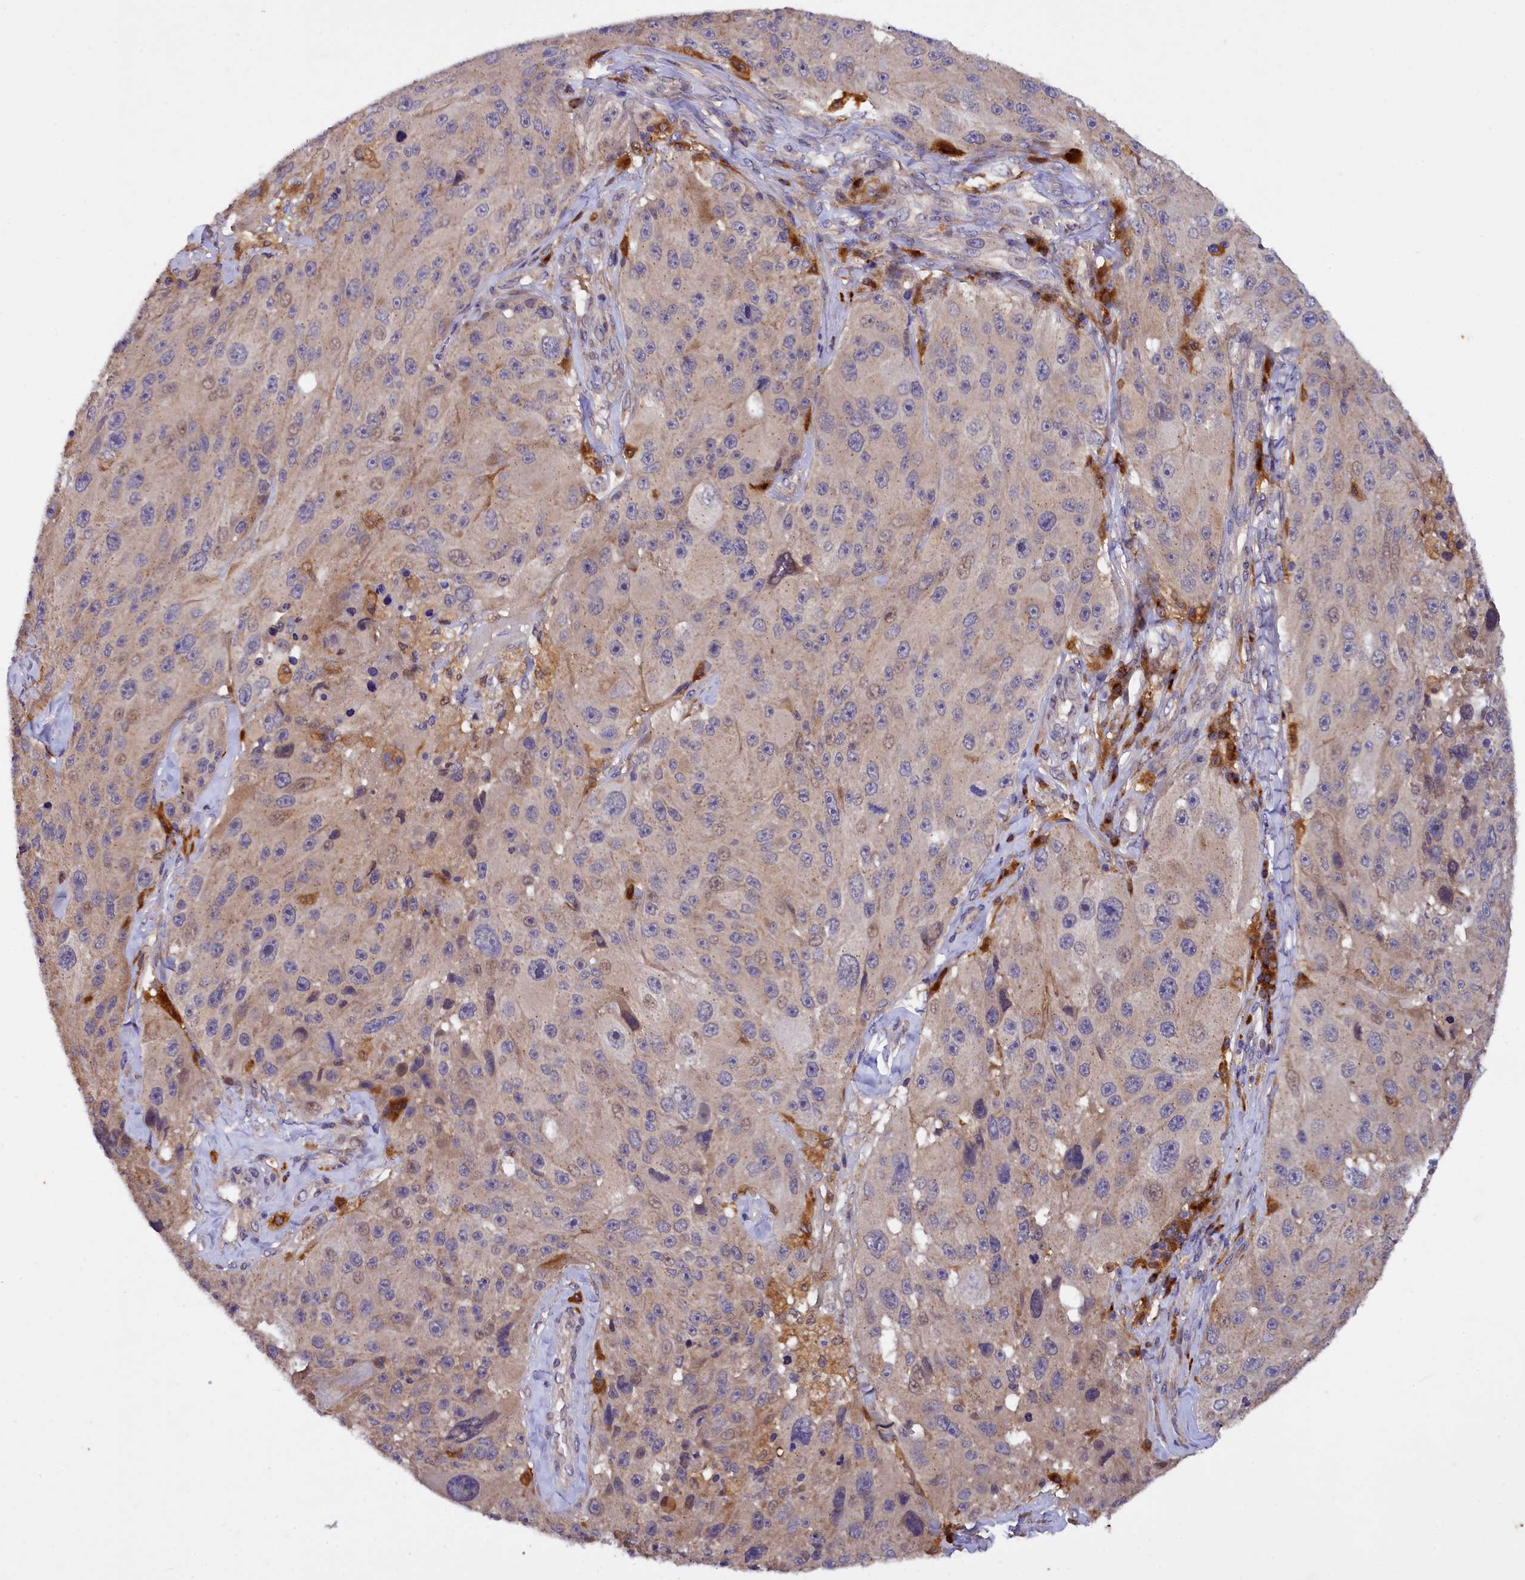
{"staining": {"intensity": "weak", "quantity": "25%-75%", "location": "cytoplasmic/membranous"}, "tissue": "melanoma", "cell_type": "Tumor cells", "image_type": "cancer", "snomed": [{"axis": "morphology", "description": "Malignant melanoma, Metastatic site"}, {"axis": "topography", "description": "Lymph node"}], "caption": "Tumor cells exhibit low levels of weak cytoplasmic/membranous positivity in about 25%-75% of cells in malignant melanoma (metastatic site).", "gene": "NAIP", "patient": {"sex": "male", "age": 62}}